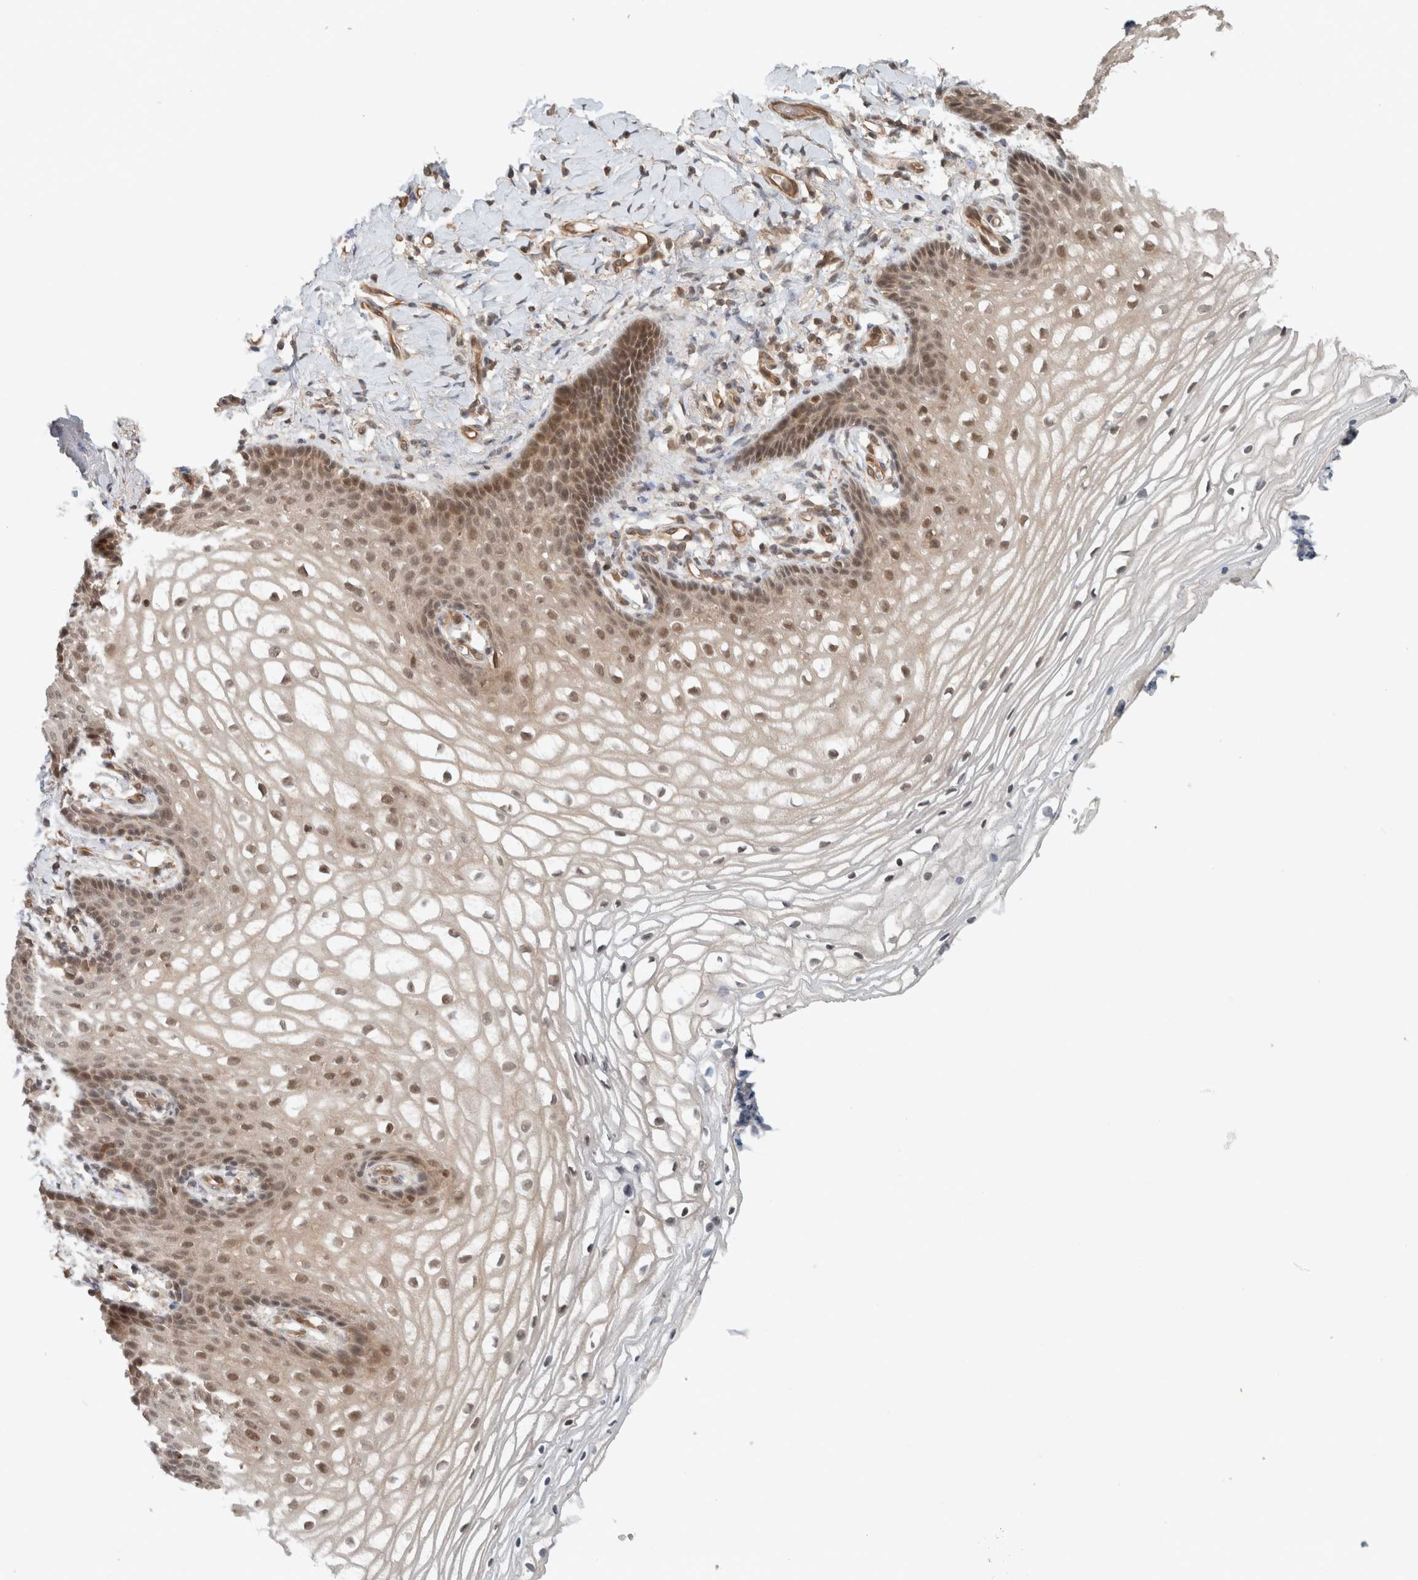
{"staining": {"intensity": "moderate", "quantity": ">75%", "location": "nuclear"}, "tissue": "vagina", "cell_type": "Squamous epithelial cells", "image_type": "normal", "snomed": [{"axis": "morphology", "description": "Normal tissue, NOS"}, {"axis": "topography", "description": "Vagina"}], "caption": "Immunohistochemistry (IHC) (DAB) staining of benign human vagina demonstrates moderate nuclear protein expression in approximately >75% of squamous epithelial cells.", "gene": "CAAP1", "patient": {"sex": "female", "age": 60}}